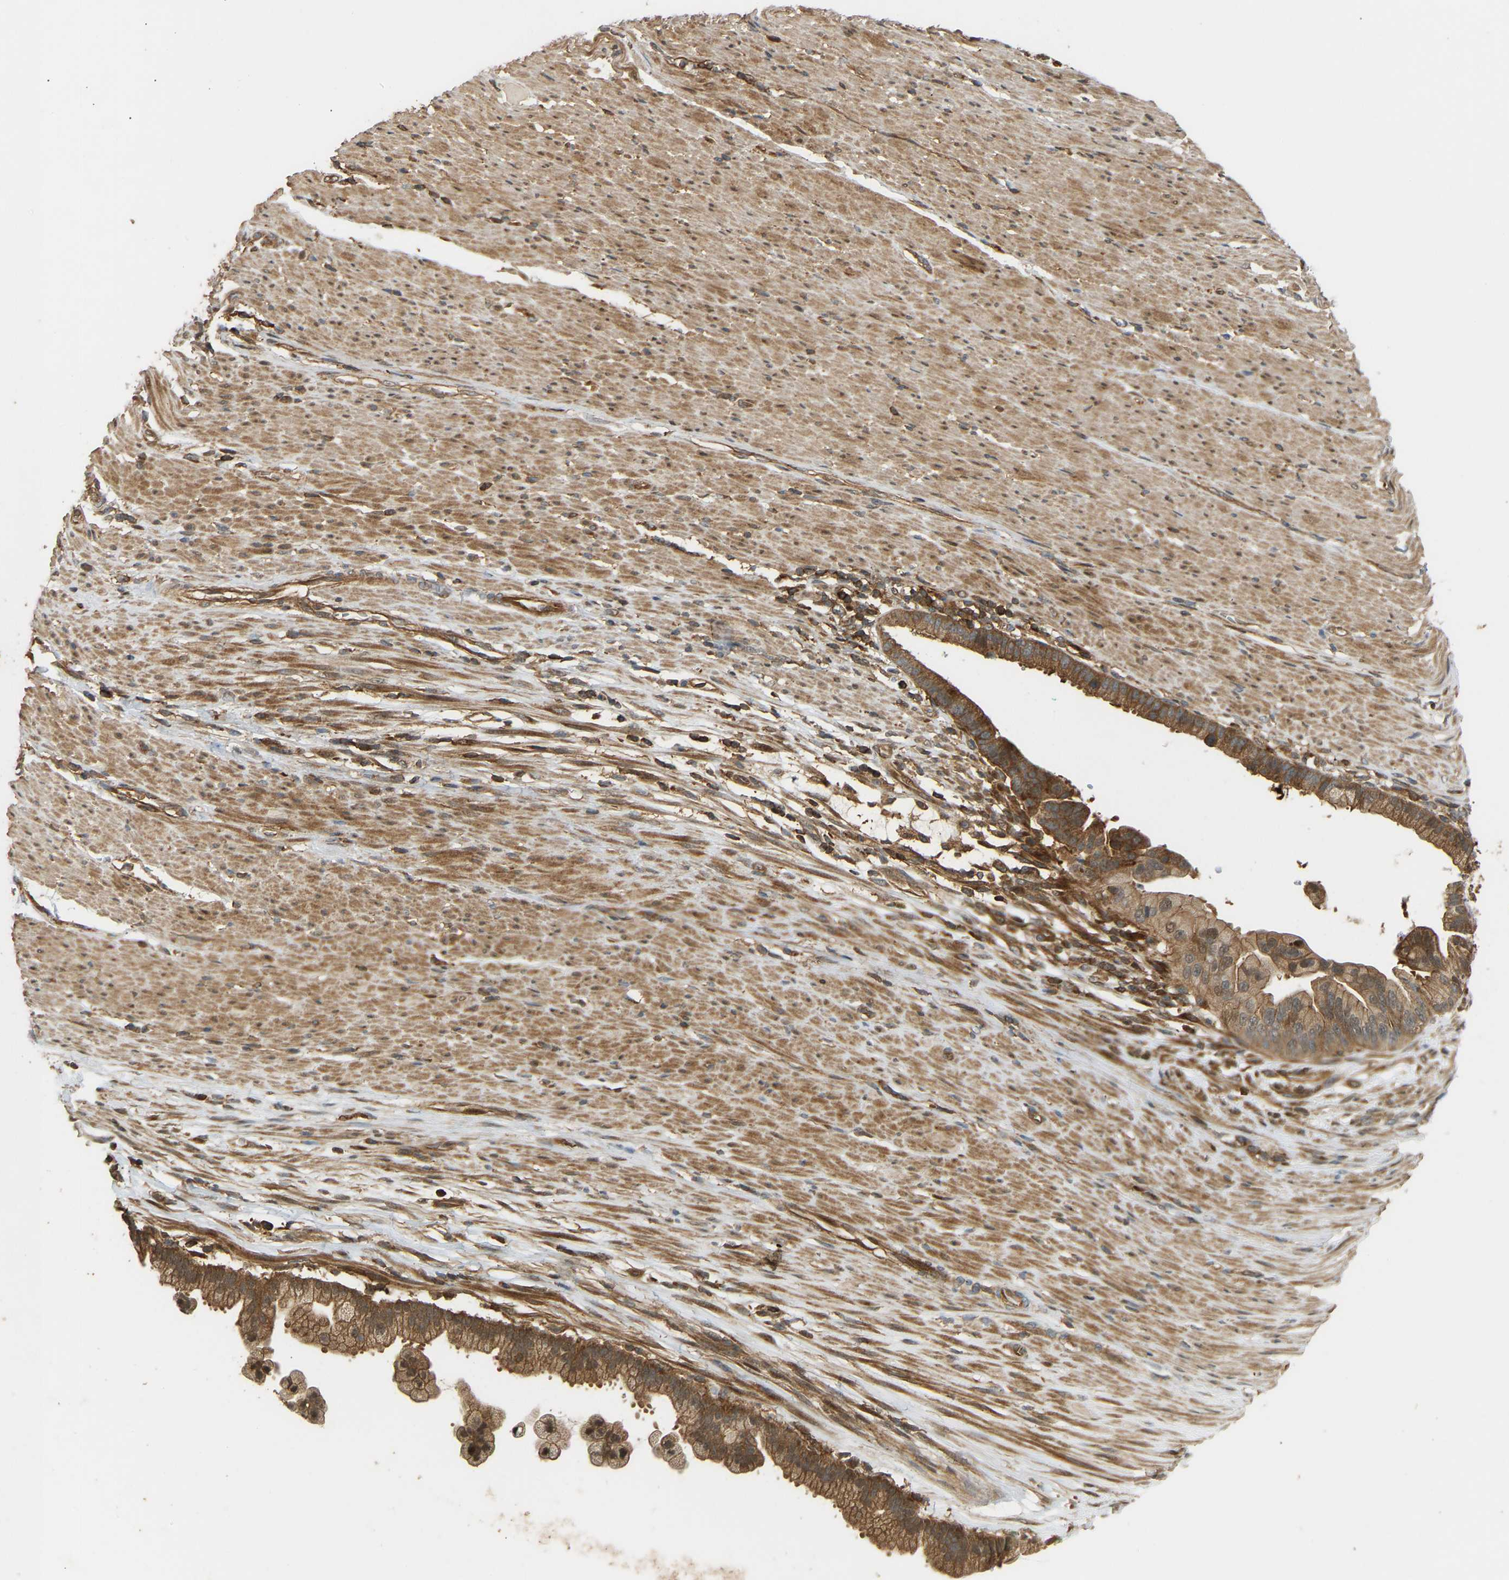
{"staining": {"intensity": "moderate", "quantity": ">75%", "location": "cytoplasmic/membranous"}, "tissue": "pancreatic cancer", "cell_type": "Tumor cells", "image_type": "cancer", "snomed": [{"axis": "morphology", "description": "Adenocarcinoma, NOS"}, {"axis": "topography", "description": "Pancreas"}], "caption": "Immunohistochemical staining of human pancreatic adenocarcinoma demonstrates medium levels of moderate cytoplasmic/membranous protein positivity in approximately >75% of tumor cells.", "gene": "GOPC", "patient": {"sex": "male", "age": 69}}